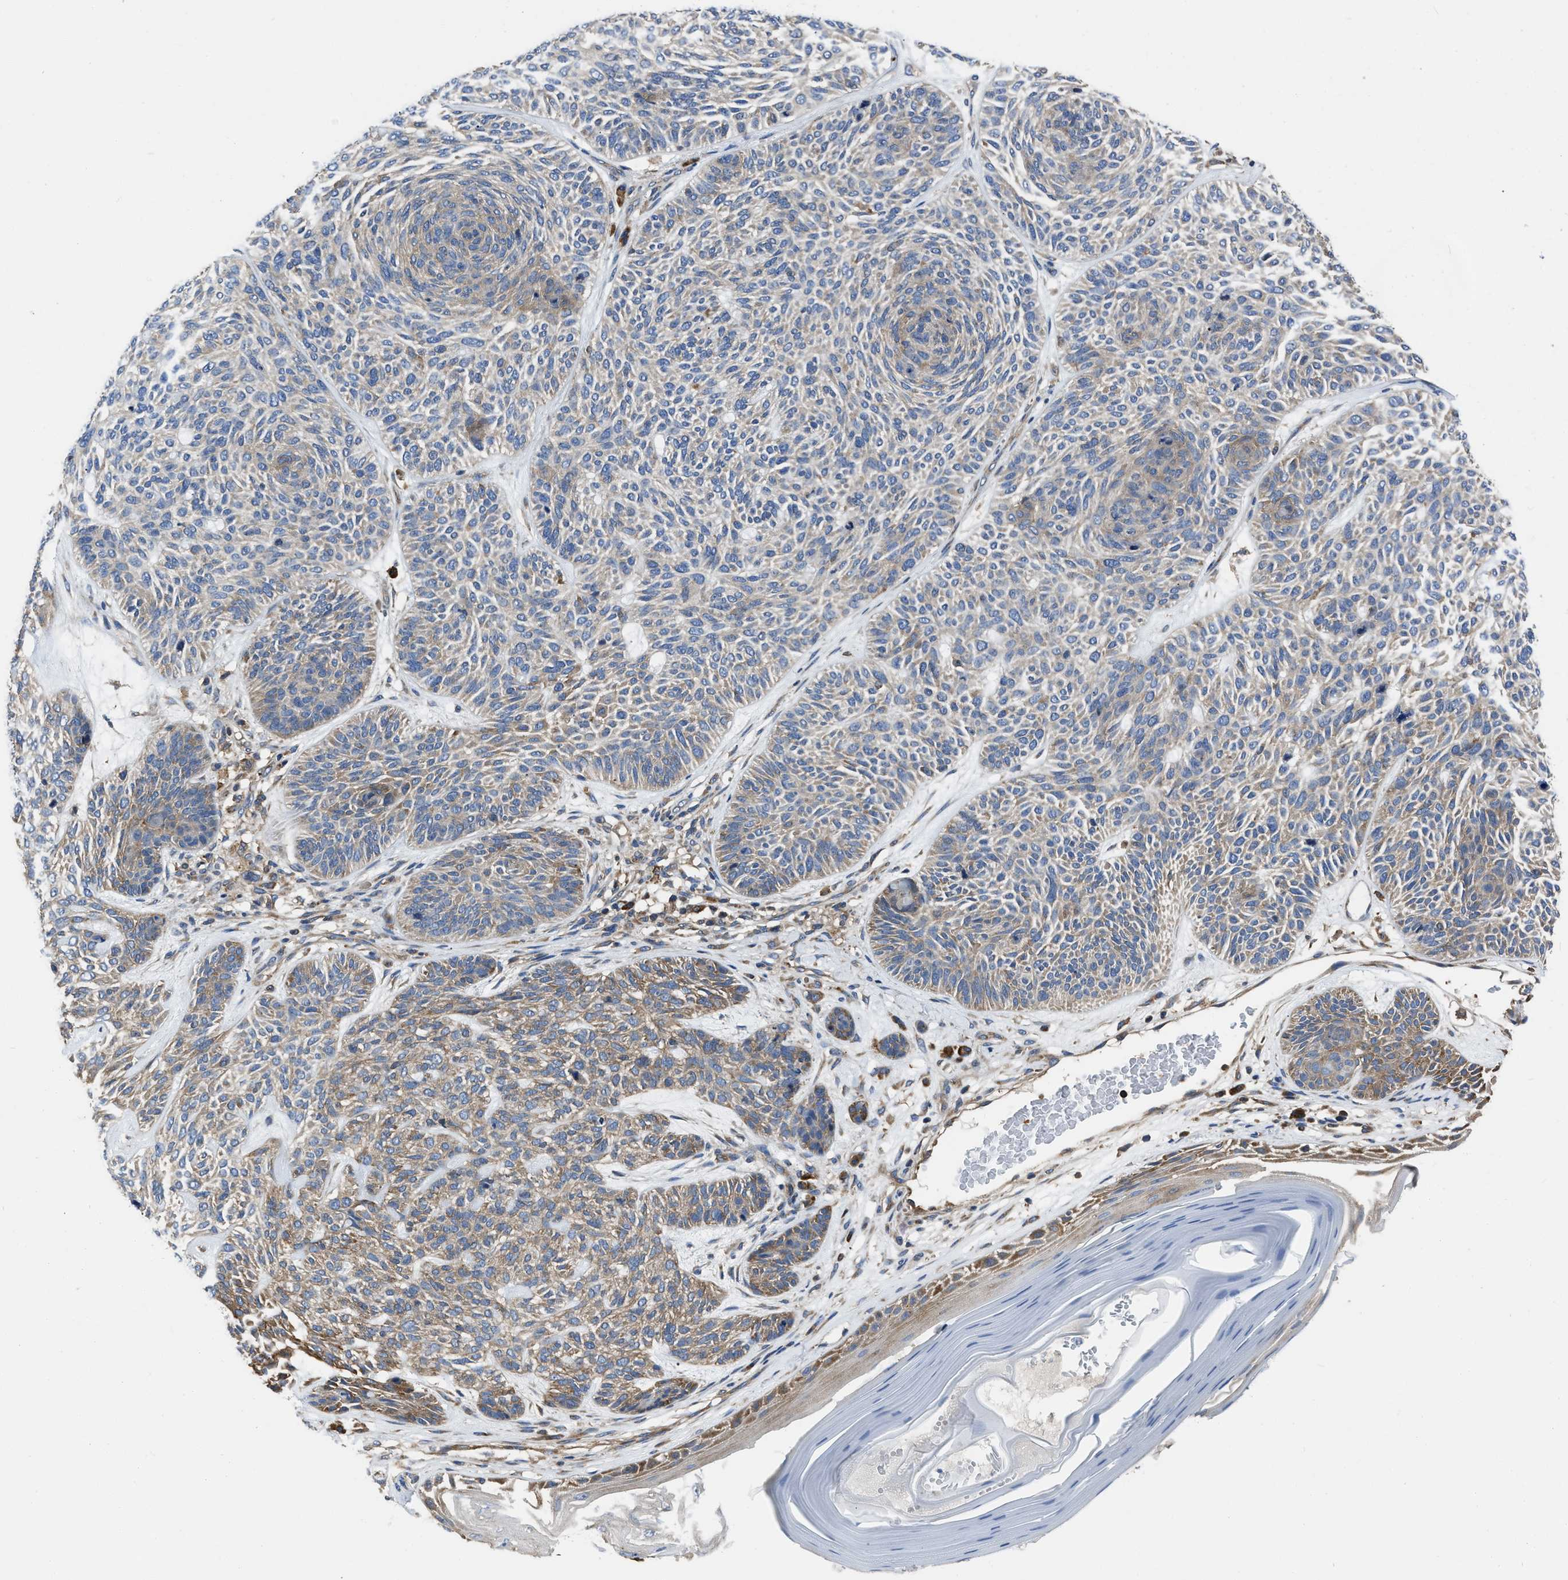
{"staining": {"intensity": "moderate", "quantity": ">75%", "location": "cytoplasmic/membranous"}, "tissue": "skin cancer", "cell_type": "Tumor cells", "image_type": "cancer", "snomed": [{"axis": "morphology", "description": "Basal cell carcinoma"}, {"axis": "topography", "description": "Skin"}], "caption": "Skin cancer stained with a protein marker shows moderate staining in tumor cells.", "gene": "YARS1", "patient": {"sex": "male", "age": 55}}